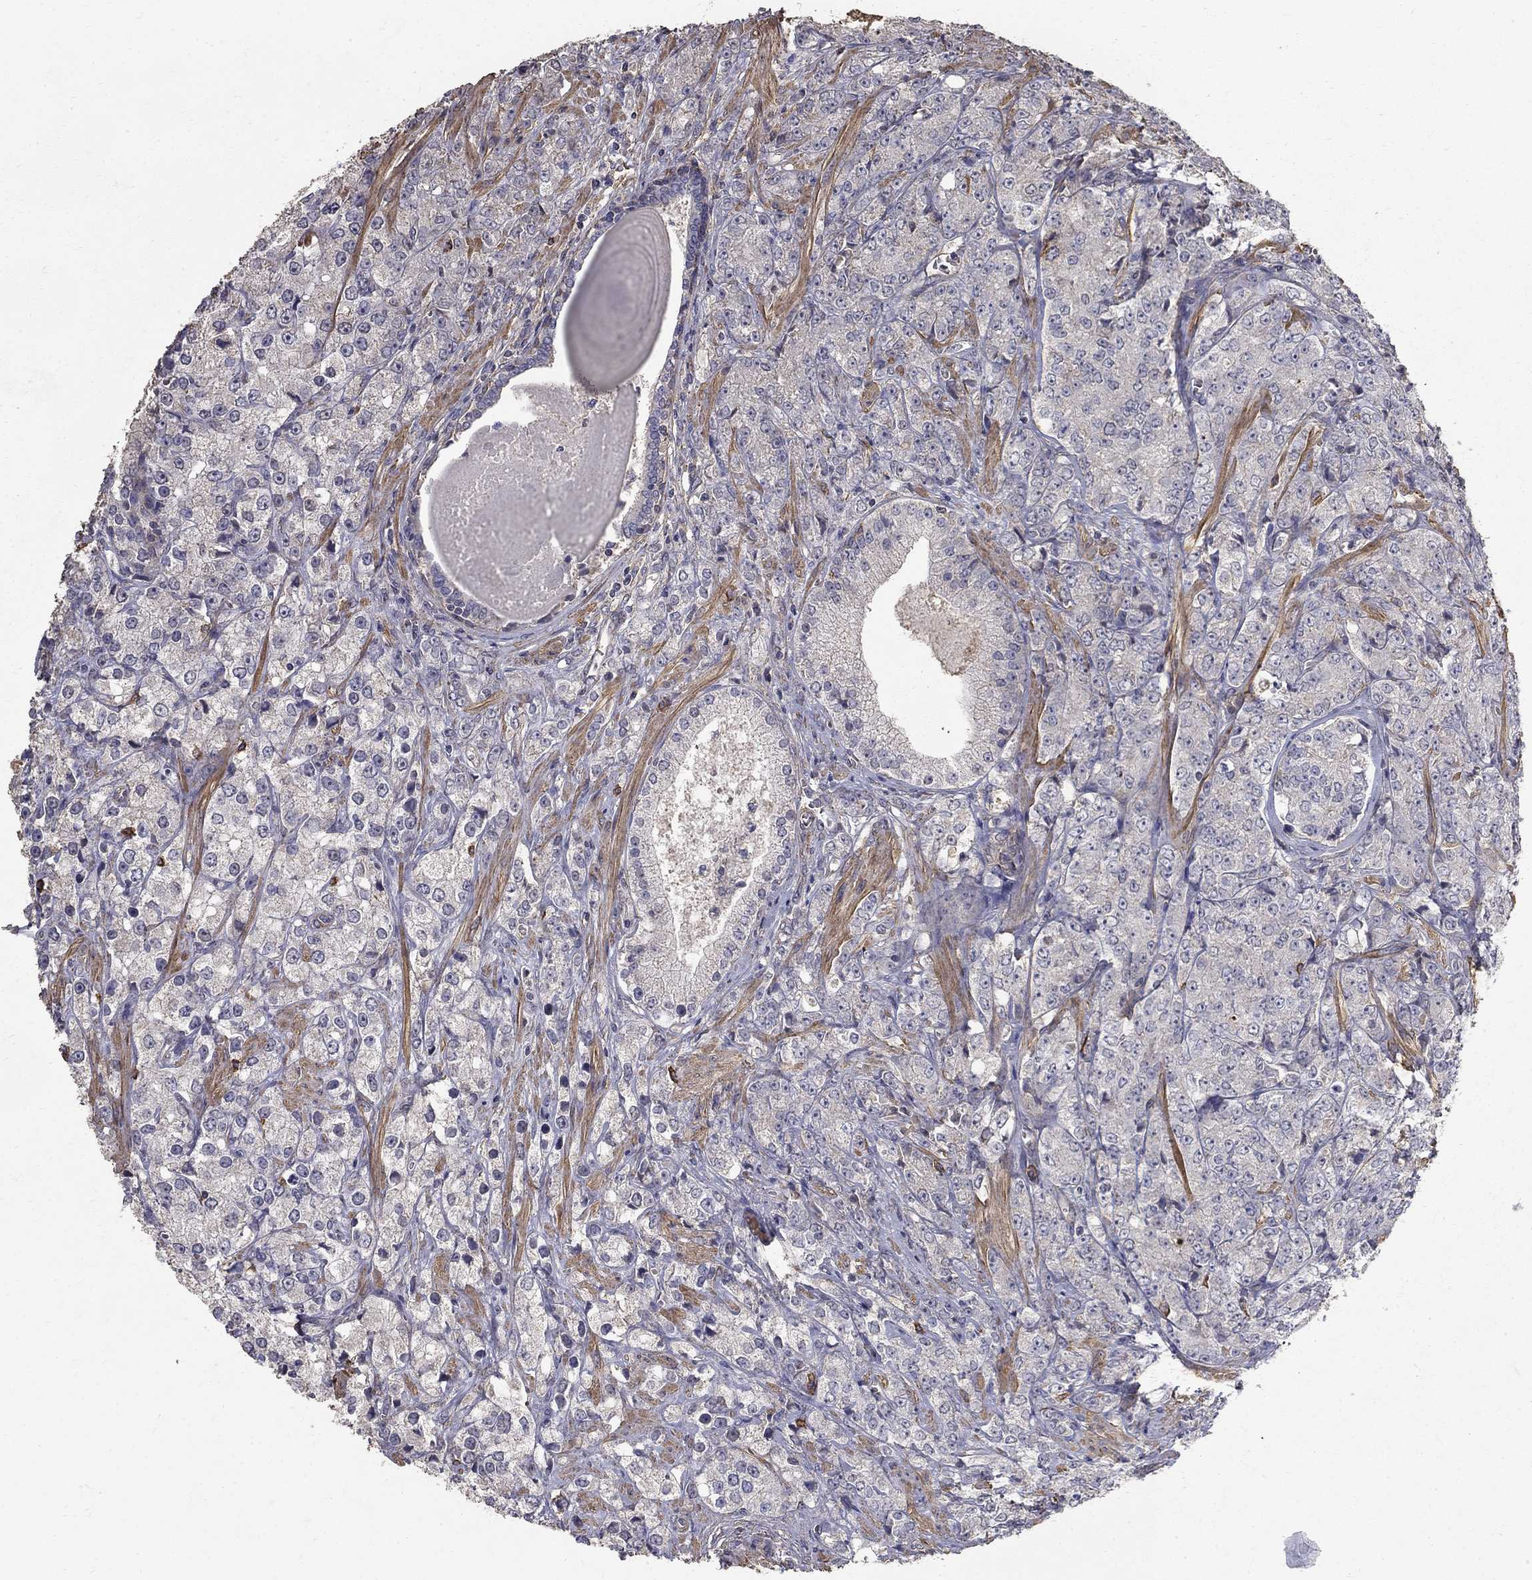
{"staining": {"intensity": "negative", "quantity": "none", "location": "none"}, "tissue": "prostate cancer", "cell_type": "Tumor cells", "image_type": "cancer", "snomed": [{"axis": "morphology", "description": "Adenocarcinoma, NOS"}, {"axis": "topography", "description": "Prostate and seminal vesicle, NOS"}, {"axis": "topography", "description": "Prostate"}], "caption": "This is an IHC micrograph of prostate cancer (adenocarcinoma). There is no positivity in tumor cells.", "gene": "MPP2", "patient": {"sex": "male", "age": 68}}